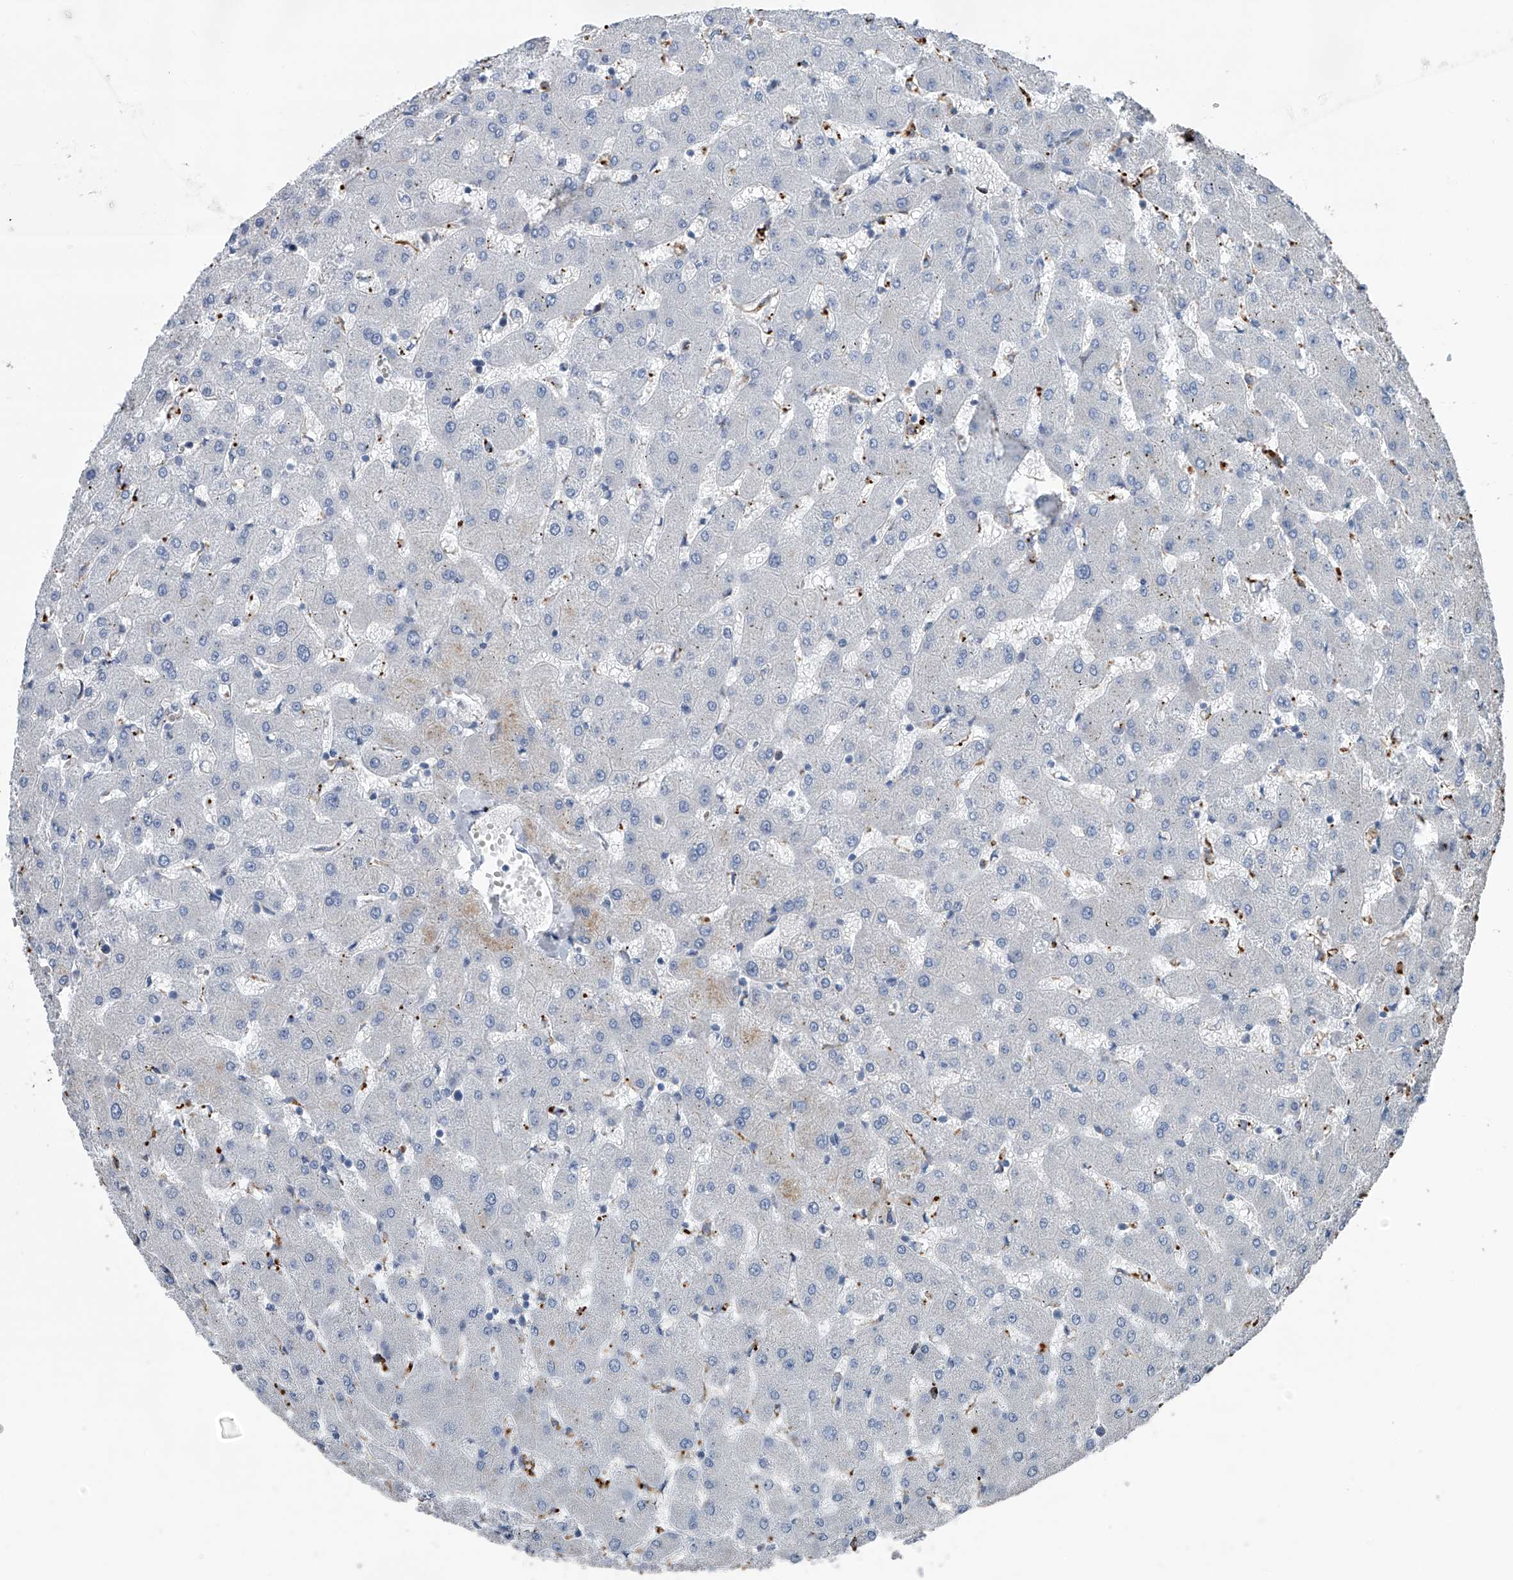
{"staining": {"intensity": "negative", "quantity": "none", "location": "none"}, "tissue": "liver", "cell_type": "Cholangiocytes", "image_type": "normal", "snomed": [{"axis": "morphology", "description": "Normal tissue, NOS"}, {"axis": "topography", "description": "Liver"}], "caption": "A high-resolution image shows immunohistochemistry (IHC) staining of normal liver, which demonstrates no significant staining in cholangiocytes.", "gene": "ZNF772", "patient": {"sex": "female", "age": 63}}